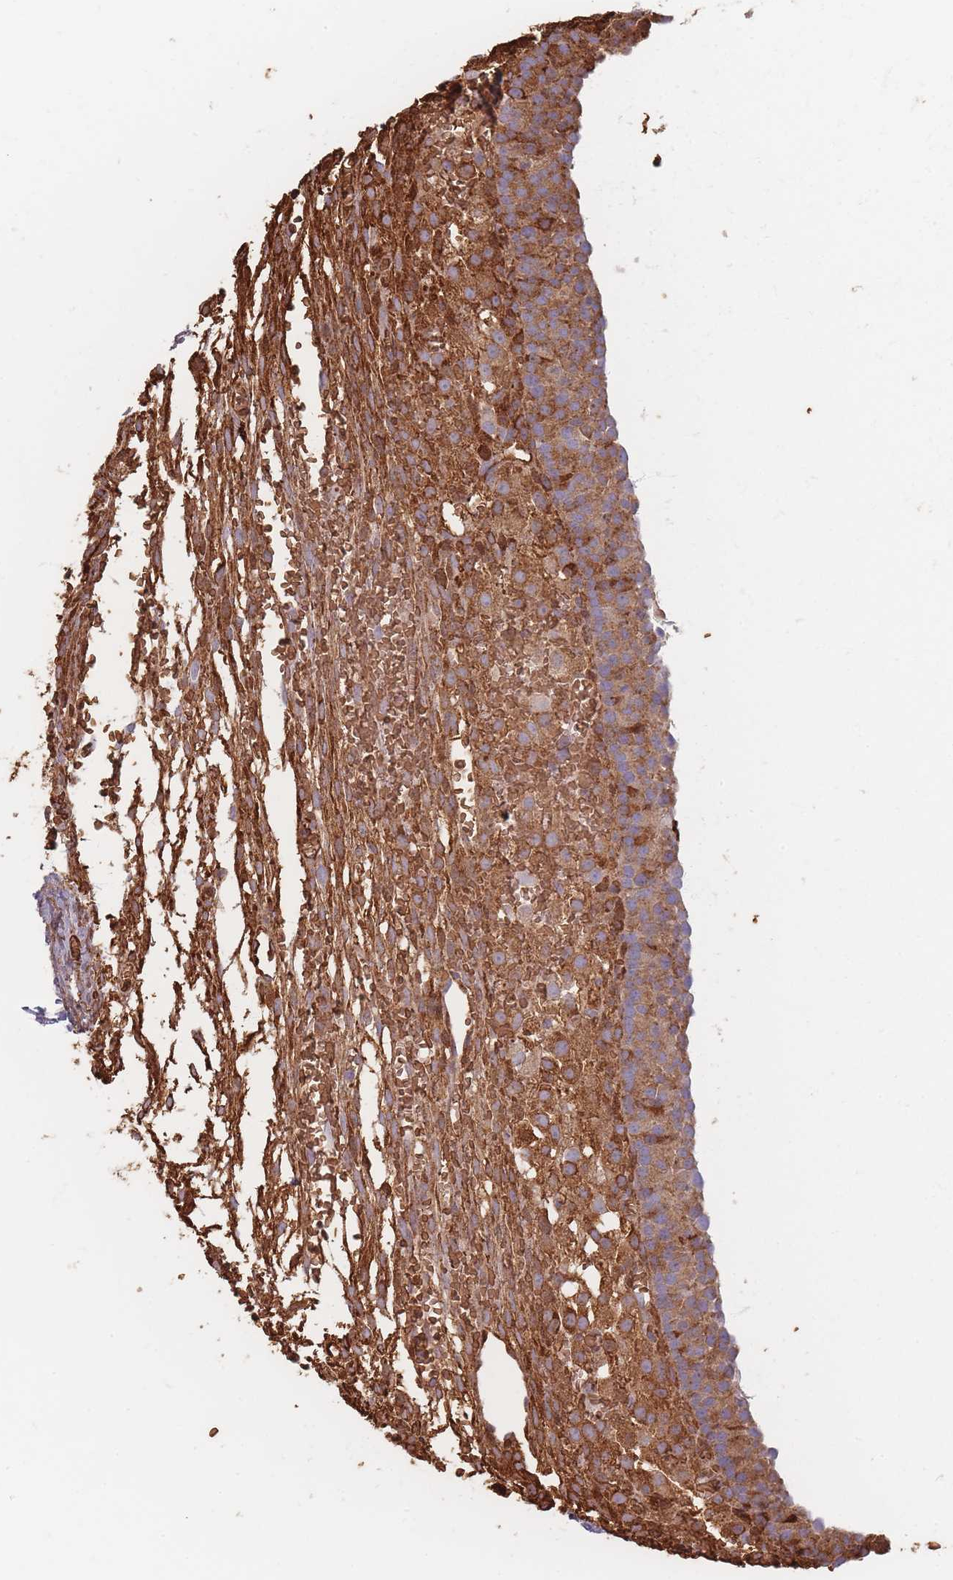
{"staining": {"intensity": "moderate", "quantity": "25%-75%", "location": "cytoplasmic/membranous"}, "tissue": "ovary", "cell_type": "Ovarian stroma cells", "image_type": "normal", "snomed": [{"axis": "morphology", "description": "Normal tissue, NOS"}, {"axis": "topography", "description": "Ovary"}], "caption": "An image of human ovary stained for a protein exhibits moderate cytoplasmic/membranous brown staining in ovarian stroma cells. (brown staining indicates protein expression, while blue staining denotes nuclei).", "gene": "SLC2A6", "patient": {"sex": "female", "age": 39}}